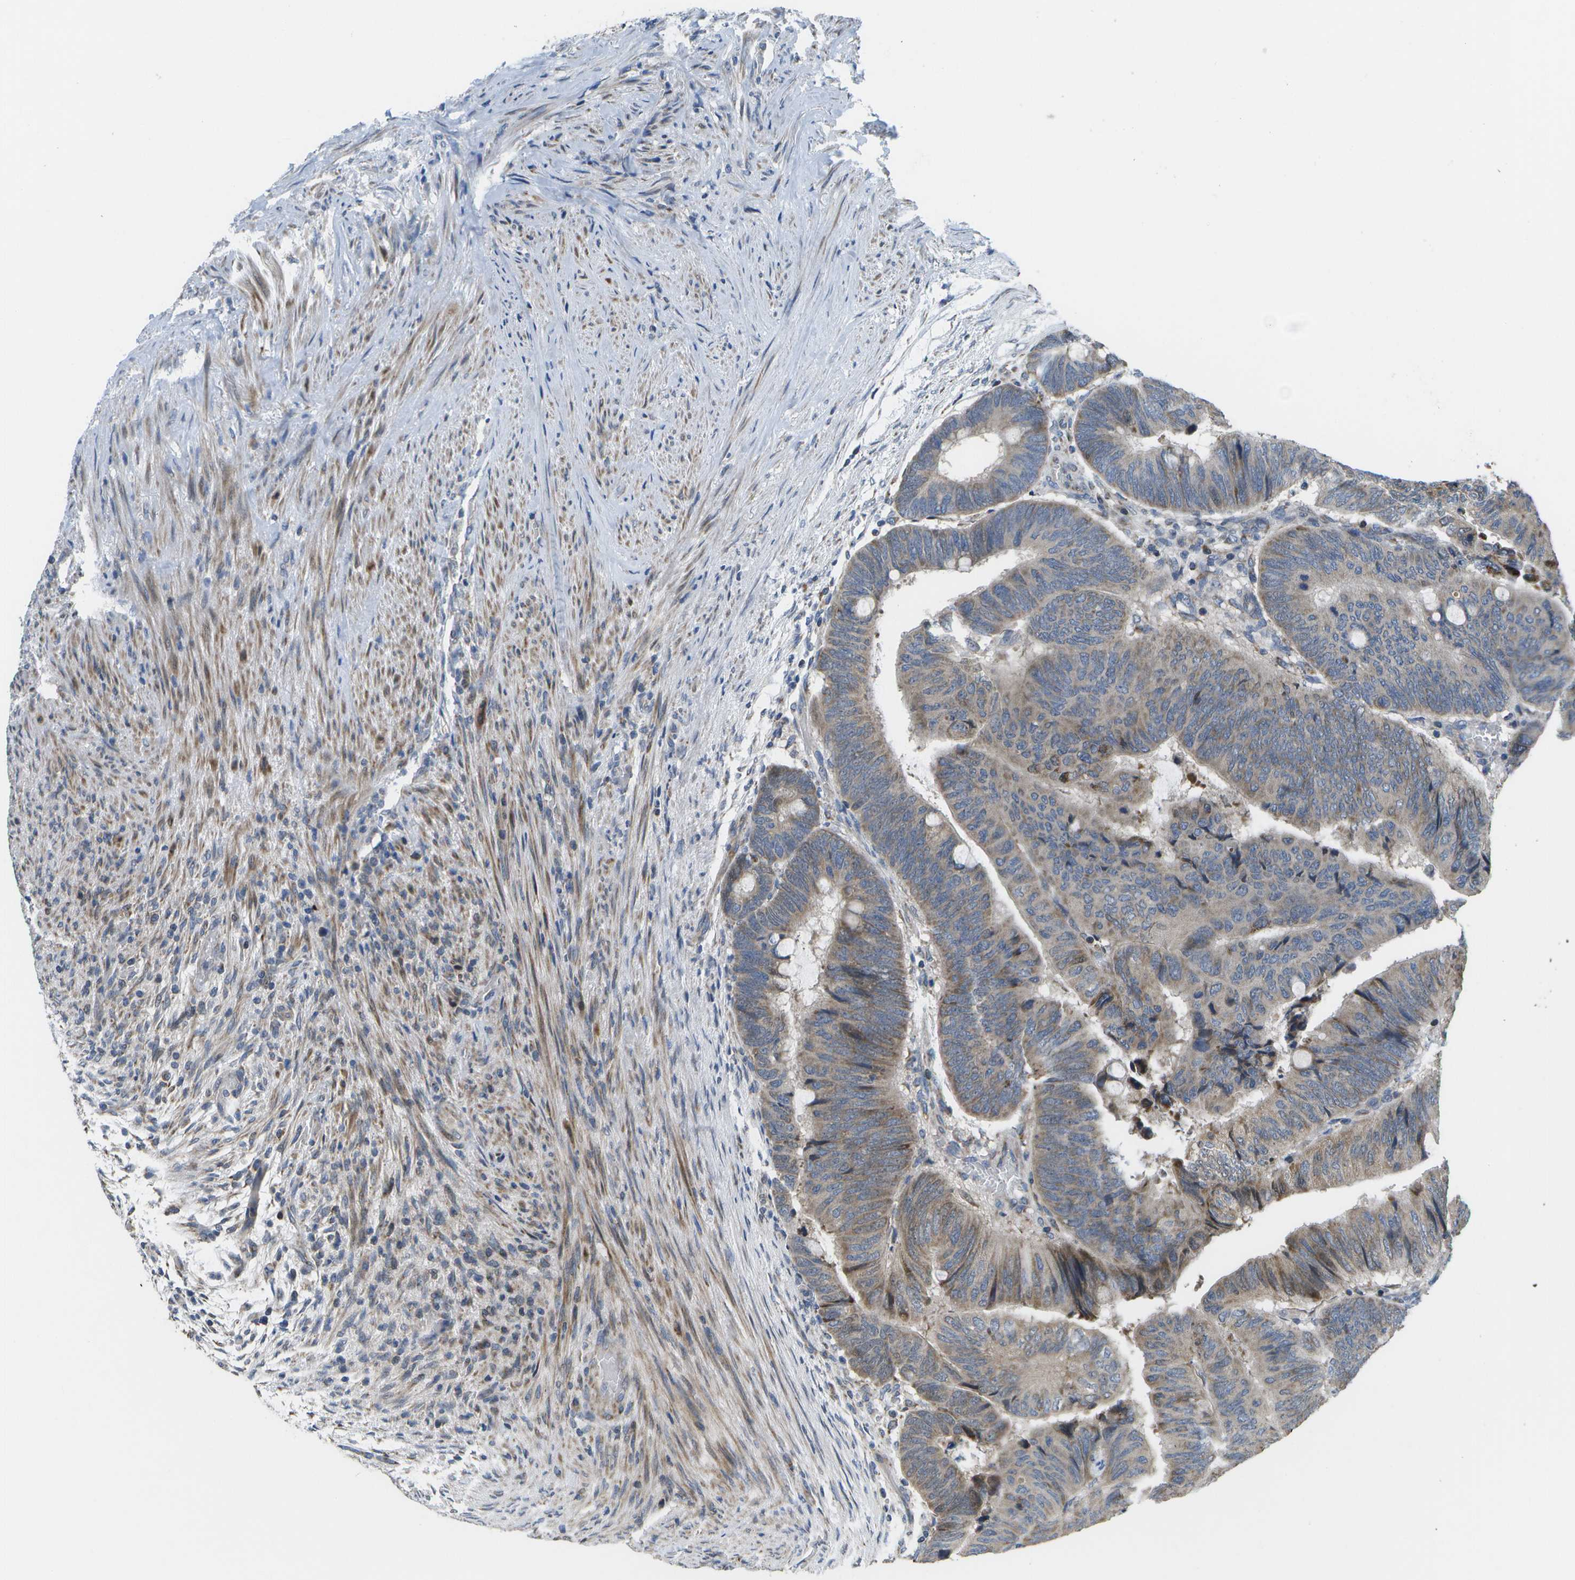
{"staining": {"intensity": "weak", "quantity": ">75%", "location": "cytoplasmic/membranous"}, "tissue": "colorectal cancer", "cell_type": "Tumor cells", "image_type": "cancer", "snomed": [{"axis": "morphology", "description": "Normal tissue, NOS"}, {"axis": "morphology", "description": "Adenocarcinoma, NOS"}, {"axis": "topography", "description": "Rectum"}, {"axis": "topography", "description": "Peripheral nerve tissue"}], "caption": "A micrograph showing weak cytoplasmic/membranous staining in about >75% of tumor cells in adenocarcinoma (colorectal), as visualized by brown immunohistochemical staining.", "gene": "HADHA", "patient": {"sex": "male", "age": 92}}